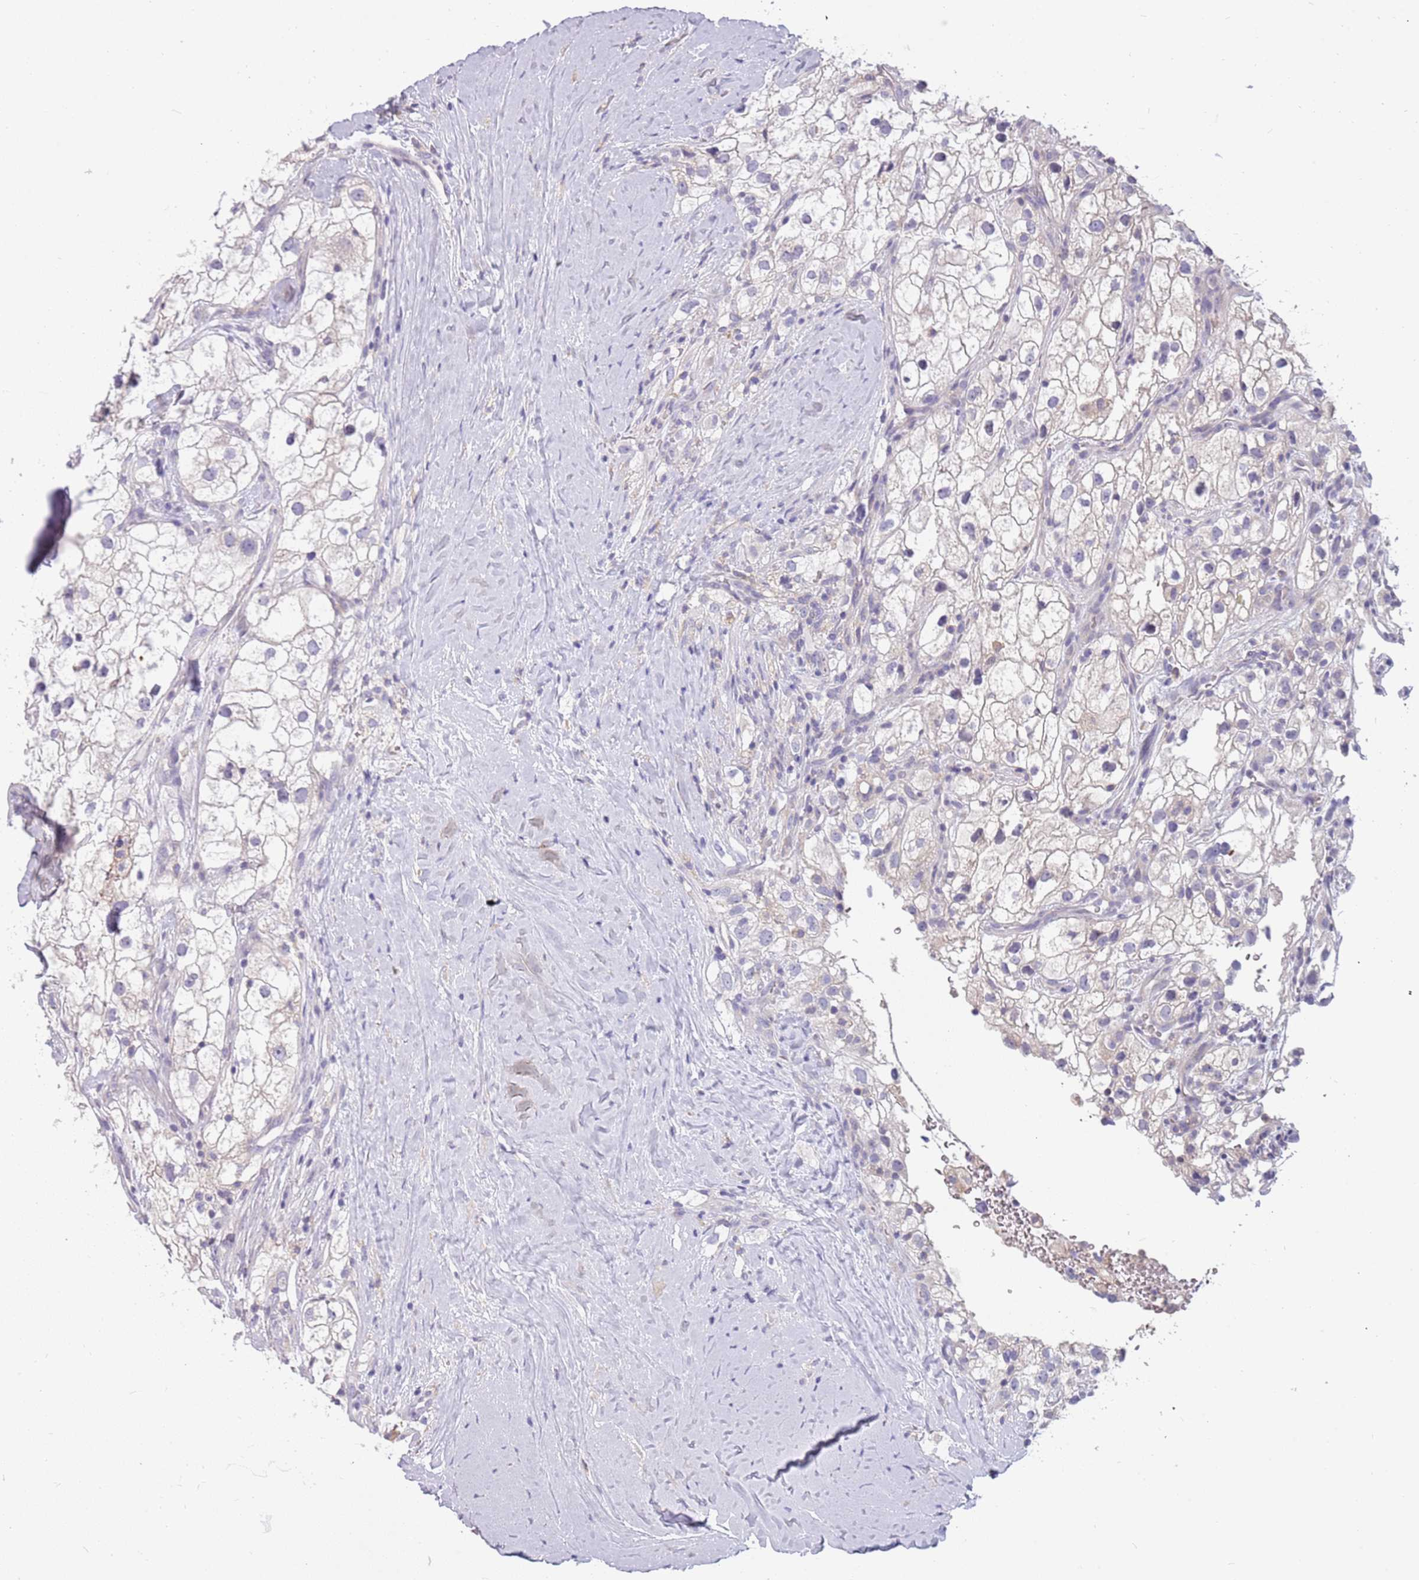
{"staining": {"intensity": "negative", "quantity": "none", "location": "none"}, "tissue": "renal cancer", "cell_type": "Tumor cells", "image_type": "cancer", "snomed": [{"axis": "morphology", "description": "Adenocarcinoma, NOS"}, {"axis": "topography", "description": "Kidney"}], "caption": "IHC of adenocarcinoma (renal) displays no expression in tumor cells.", "gene": "RHCG", "patient": {"sex": "male", "age": 59}}